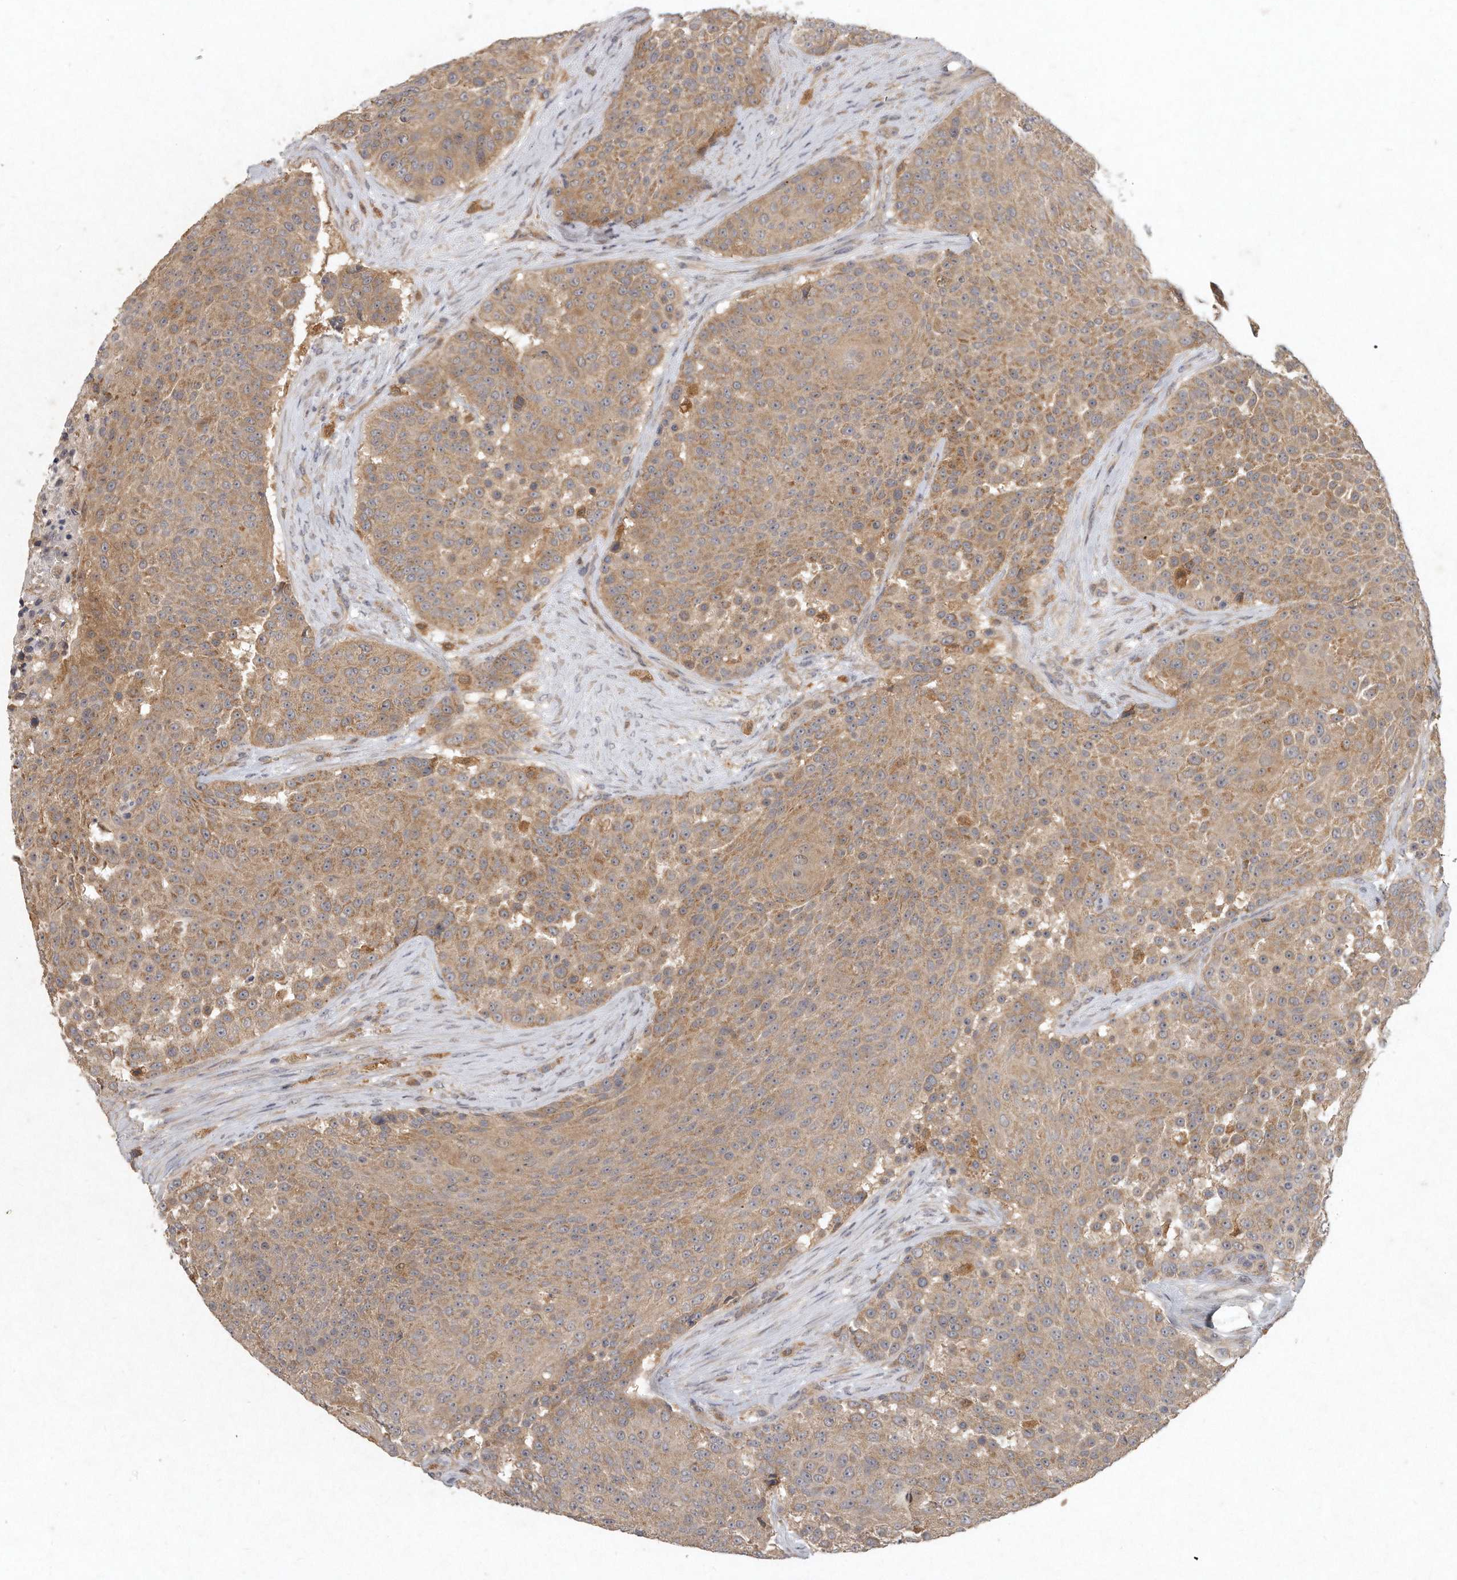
{"staining": {"intensity": "moderate", "quantity": ">75%", "location": "cytoplasmic/membranous"}, "tissue": "urothelial cancer", "cell_type": "Tumor cells", "image_type": "cancer", "snomed": [{"axis": "morphology", "description": "Urothelial carcinoma, High grade"}, {"axis": "topography", "description": "Urinary bladder"}], "caption": "This photomicrograph displays high-grade urothelial carcinoma stained with immunohistochemistry to label a protein in brown. The cytoplasmic/membranous of tumor cells show moderate positivity for the protein. Nuclei are counter-stained blue.", "gene": "LGALS8", "patient": {"sex": "female", "age": 63}}